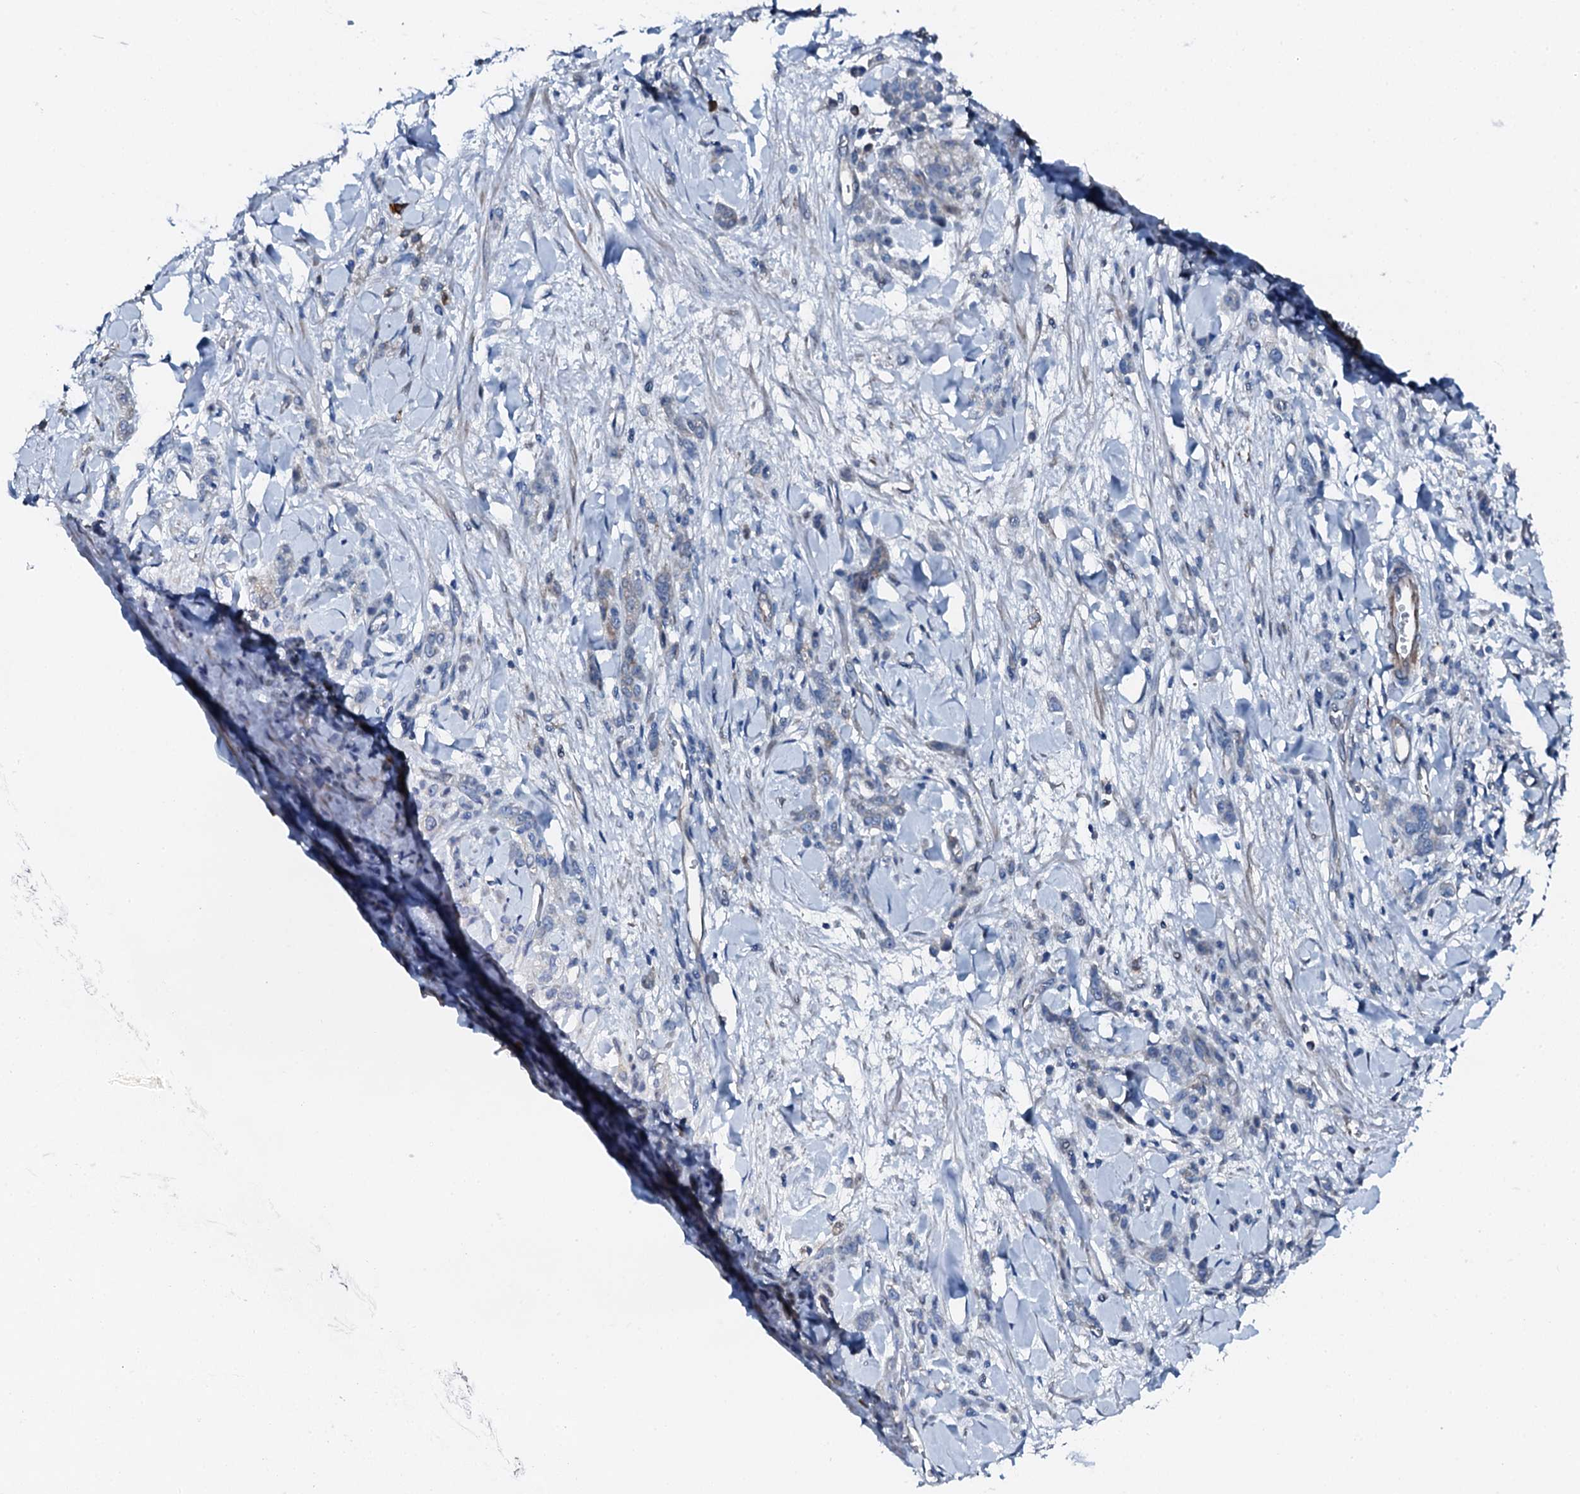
{"staining": {"intensity": "moderate", "quantity": "<25%", "location": "cytoplasmic/membranous"}, "tissue": "stomach cancer", "cell_type": "Tumor cells", "image_type": "cancer", "snomed": [{"axis": "morphology", "description": "Normal tissue, NOS"}, {"axis": "morphology", "description": "Adenocarcinoma, NOS"}, {"axis": "topography", "description": "Stomach"}], "caption": "The micrograph demonstrates a brown stain indicating the presence of a protein in the cytoplasmic/membranous of tumor cells in stomach cancer.", "gene": "GFOD2", "patient": {"sex": "male", "age": 82}}